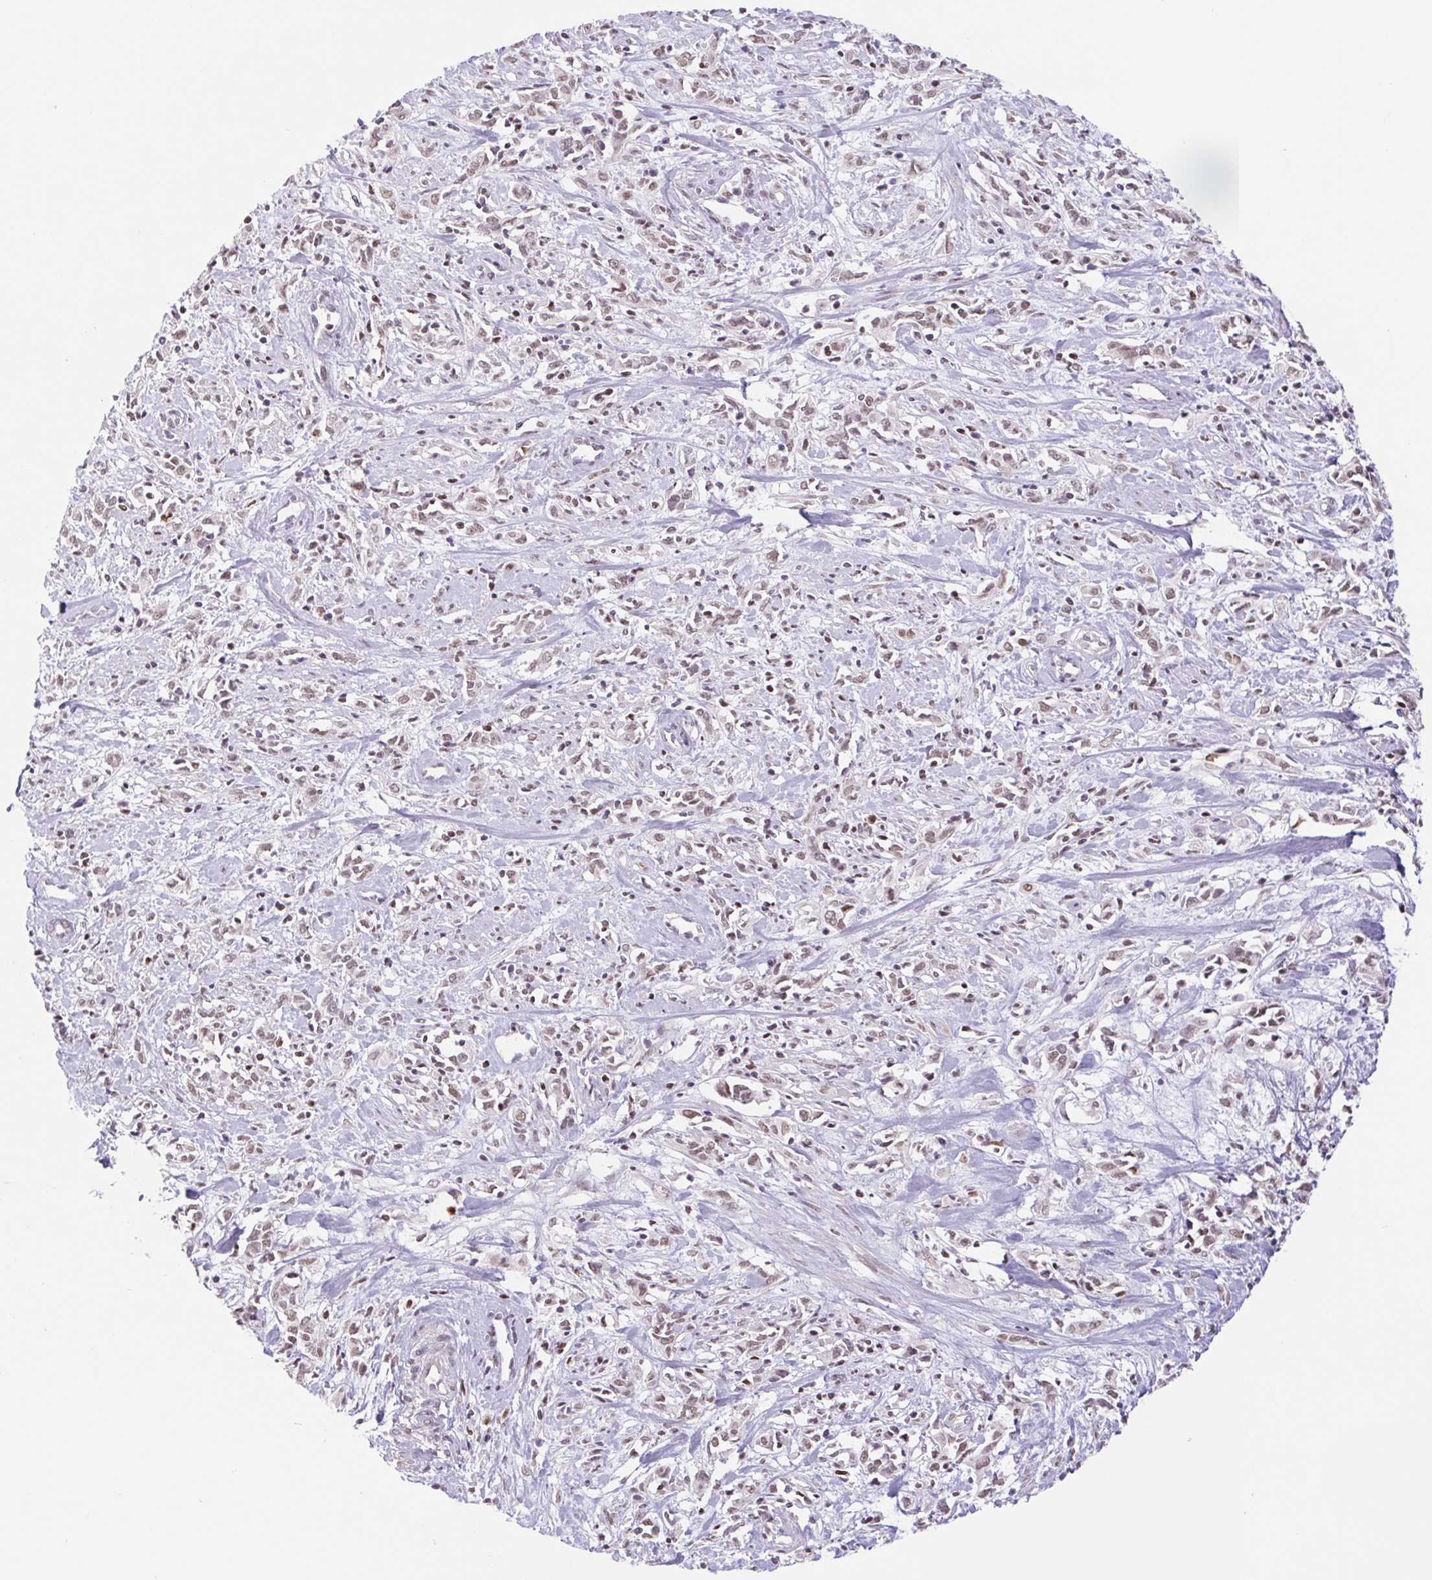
{"staining": {"intensity": "moderate", "quantity": ">75%", "location": "nuclear"}, "tissue": "cervical cancer", "cell_type": "Tumor cells", "image_type": "cancer", "snomed": [{"axis": "morphology", "description": "Adenocarcinoma, NOS"}, {"axis": "topography", "description": "Cervix"}], "caption": "Cervical adenocarcinoma stained with immunohistochemistry exhibits moderate nuclear expression in about >75% of tumor cells.", "gene": "TRERF1", "patient": {"sex": "female", "age": 40}}